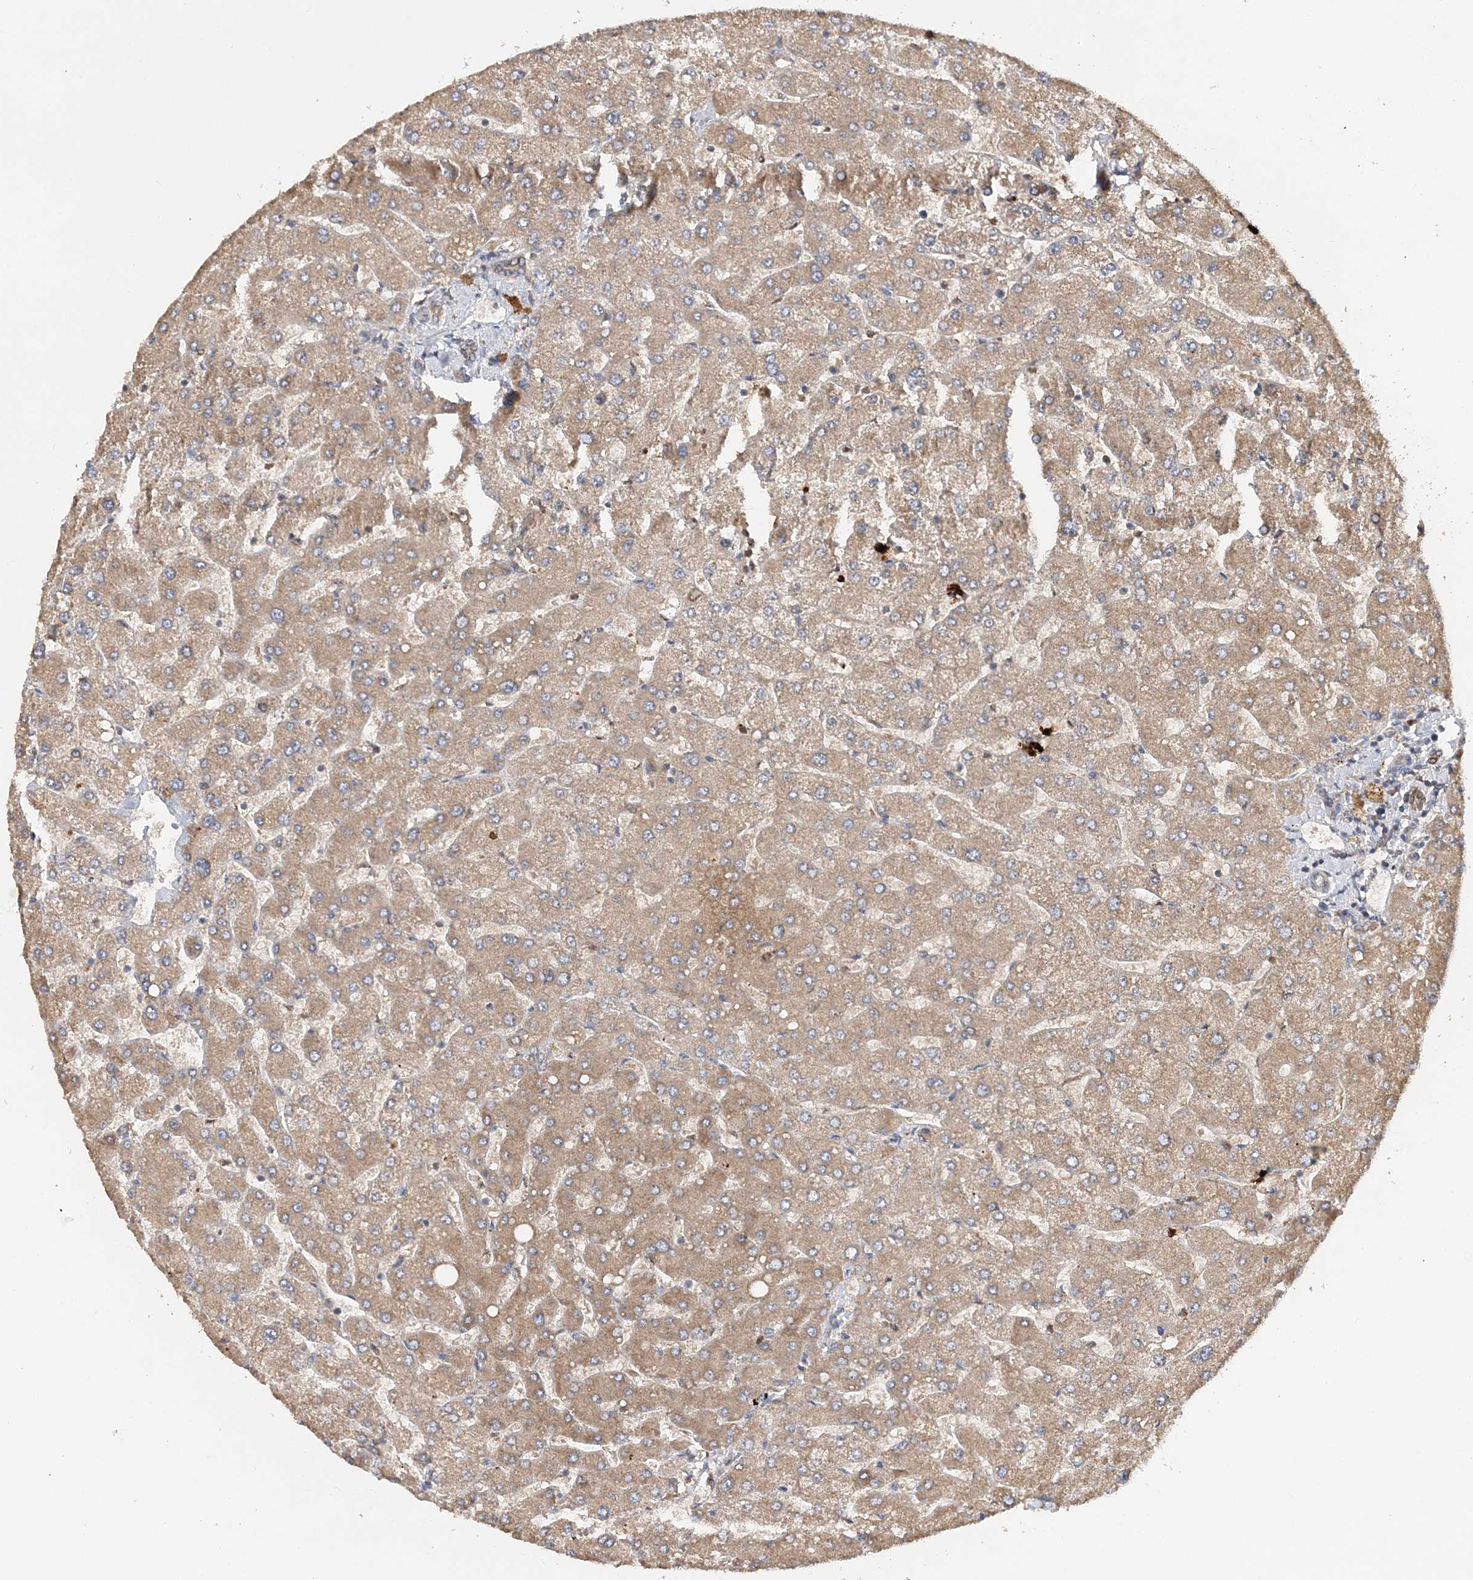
{"staining": {"intensity": "weak", "quantity": "25%-75%", "location": "cytoplasmic/membranous"}, "tissue": "liver", "cell_type": "Cholangiocytes", "image_type": "normal", "snomed": [{"axis": "morphology", "description": "Normal tissue, NOS"}, {"axis": "topography", "description": "Liver"}], "caption": "Weak cytoplasmic/membranous staining is present in about 25%-75% of cholangiocytes in normal liver. Immunohistochemistry stains the protein in brown and the nuclei are stained blue.", "gene": "RAB14", "patient": {"sex": "male", "age": 55}}